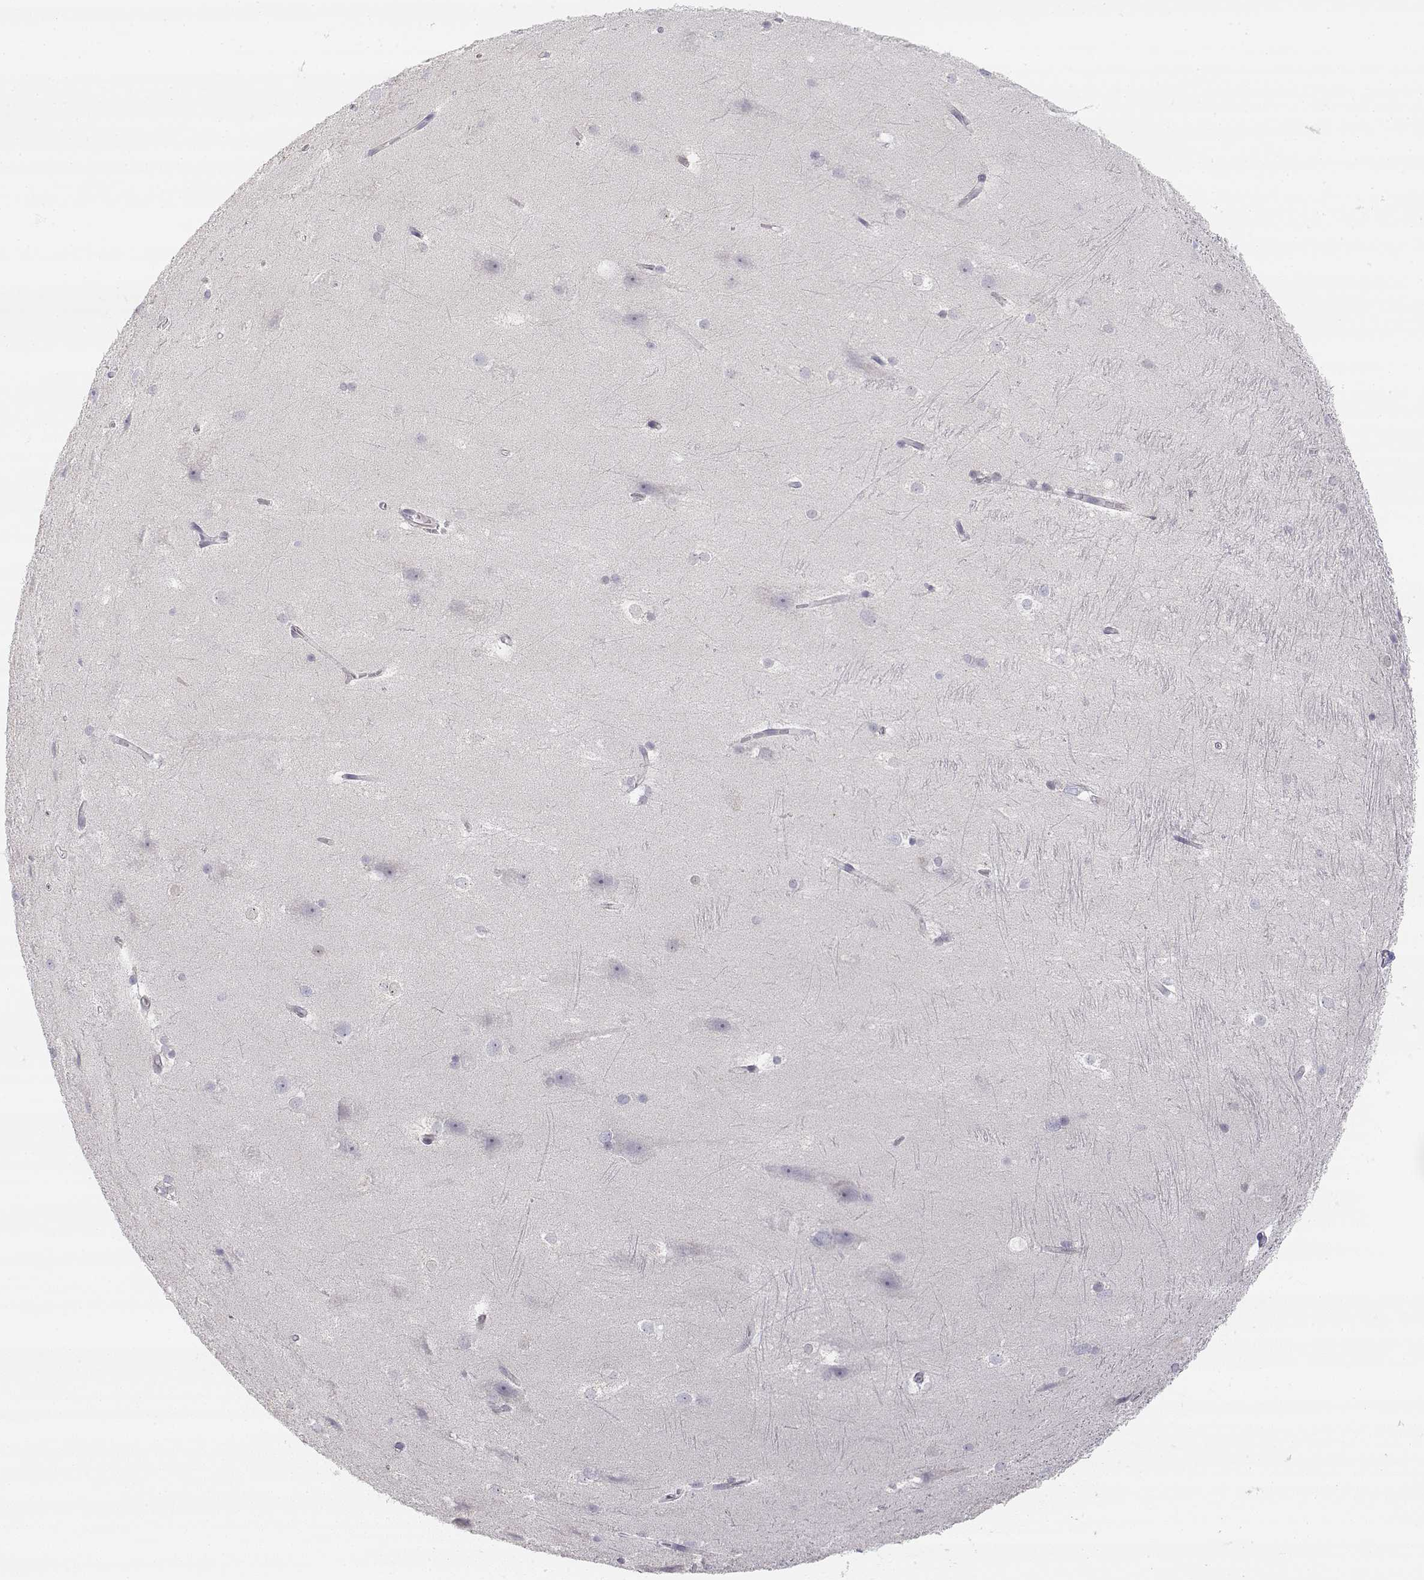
{"staining": {"intensity": "negative", "quantity": "none", "location": "none"}, "tissue": "hippocampus", "cell_type": "Glial cells", "image_type": "normal", "snomed": [{"axis": "morphology", "description": "Normal tissue, NOS"}, {"axis": "topography", "description": "Cerebral cortex"}, {"axis": "topography", "description": "Hippocampus"}], "caption": "A histopathology image of hippocampus stained for a protein shows no brown staining in glial cells.", "gene": "GLIPR1L2", "patient": {"sex": "female", "age": 19}}